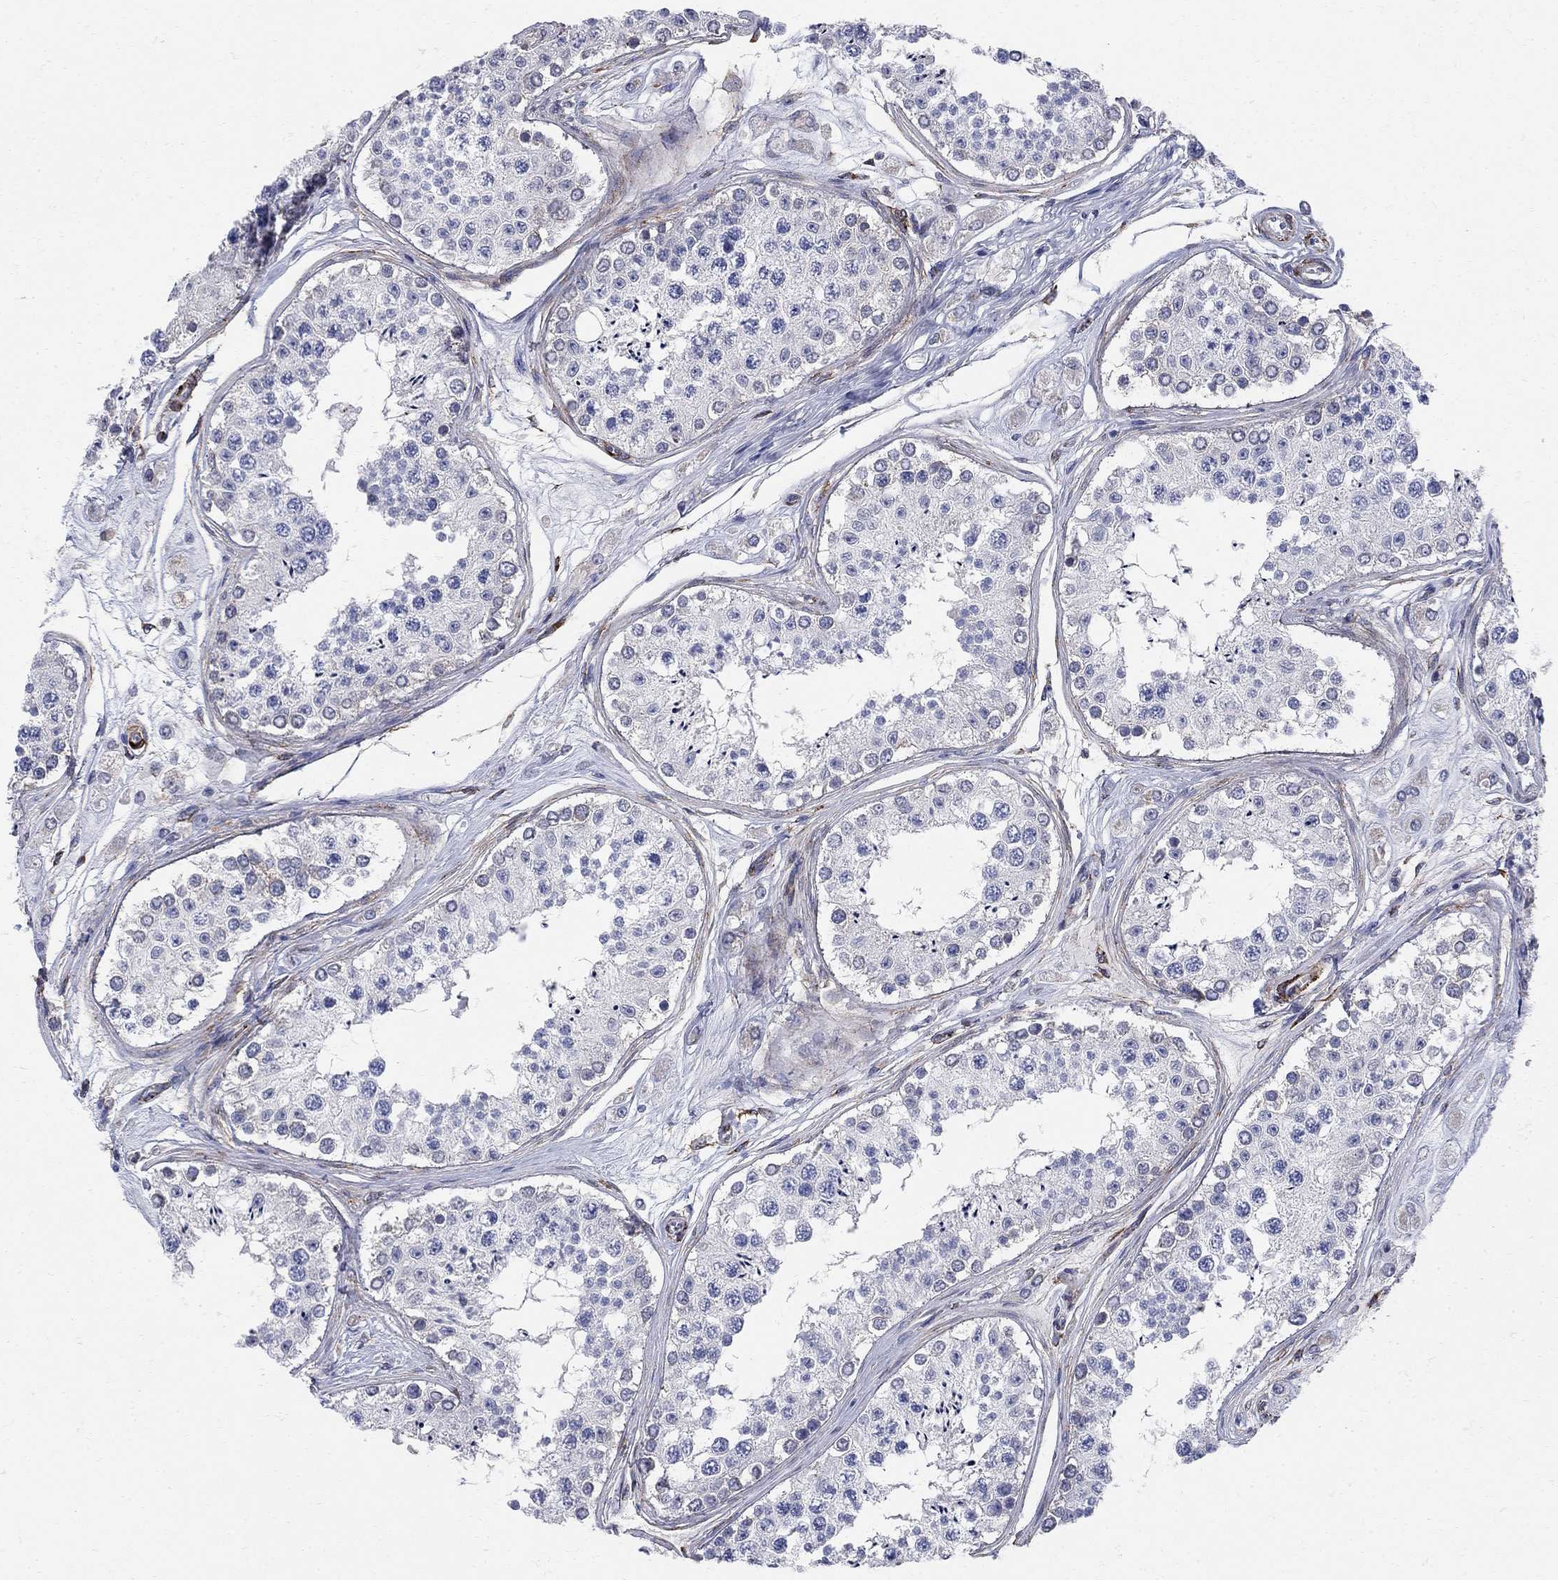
{"staining": {"intensity": "negative", "quantity": "none", "location": "none"}, "tissue": "testis", "cell_type": "Cells in seminiferous ducts", "image_type": "normal", "snomed": [{"axis": "morphology", "description": "Normal tissue, NOS"}, {"axis": "topography", "description": "Testis"}], "caption": "Immunohistochemical staining of unremarkable testis shows no significant staining in cells in seminiferous ducts.", "gene": "SEPTIN8", "patient": {"sex": "male", "age": 25}}